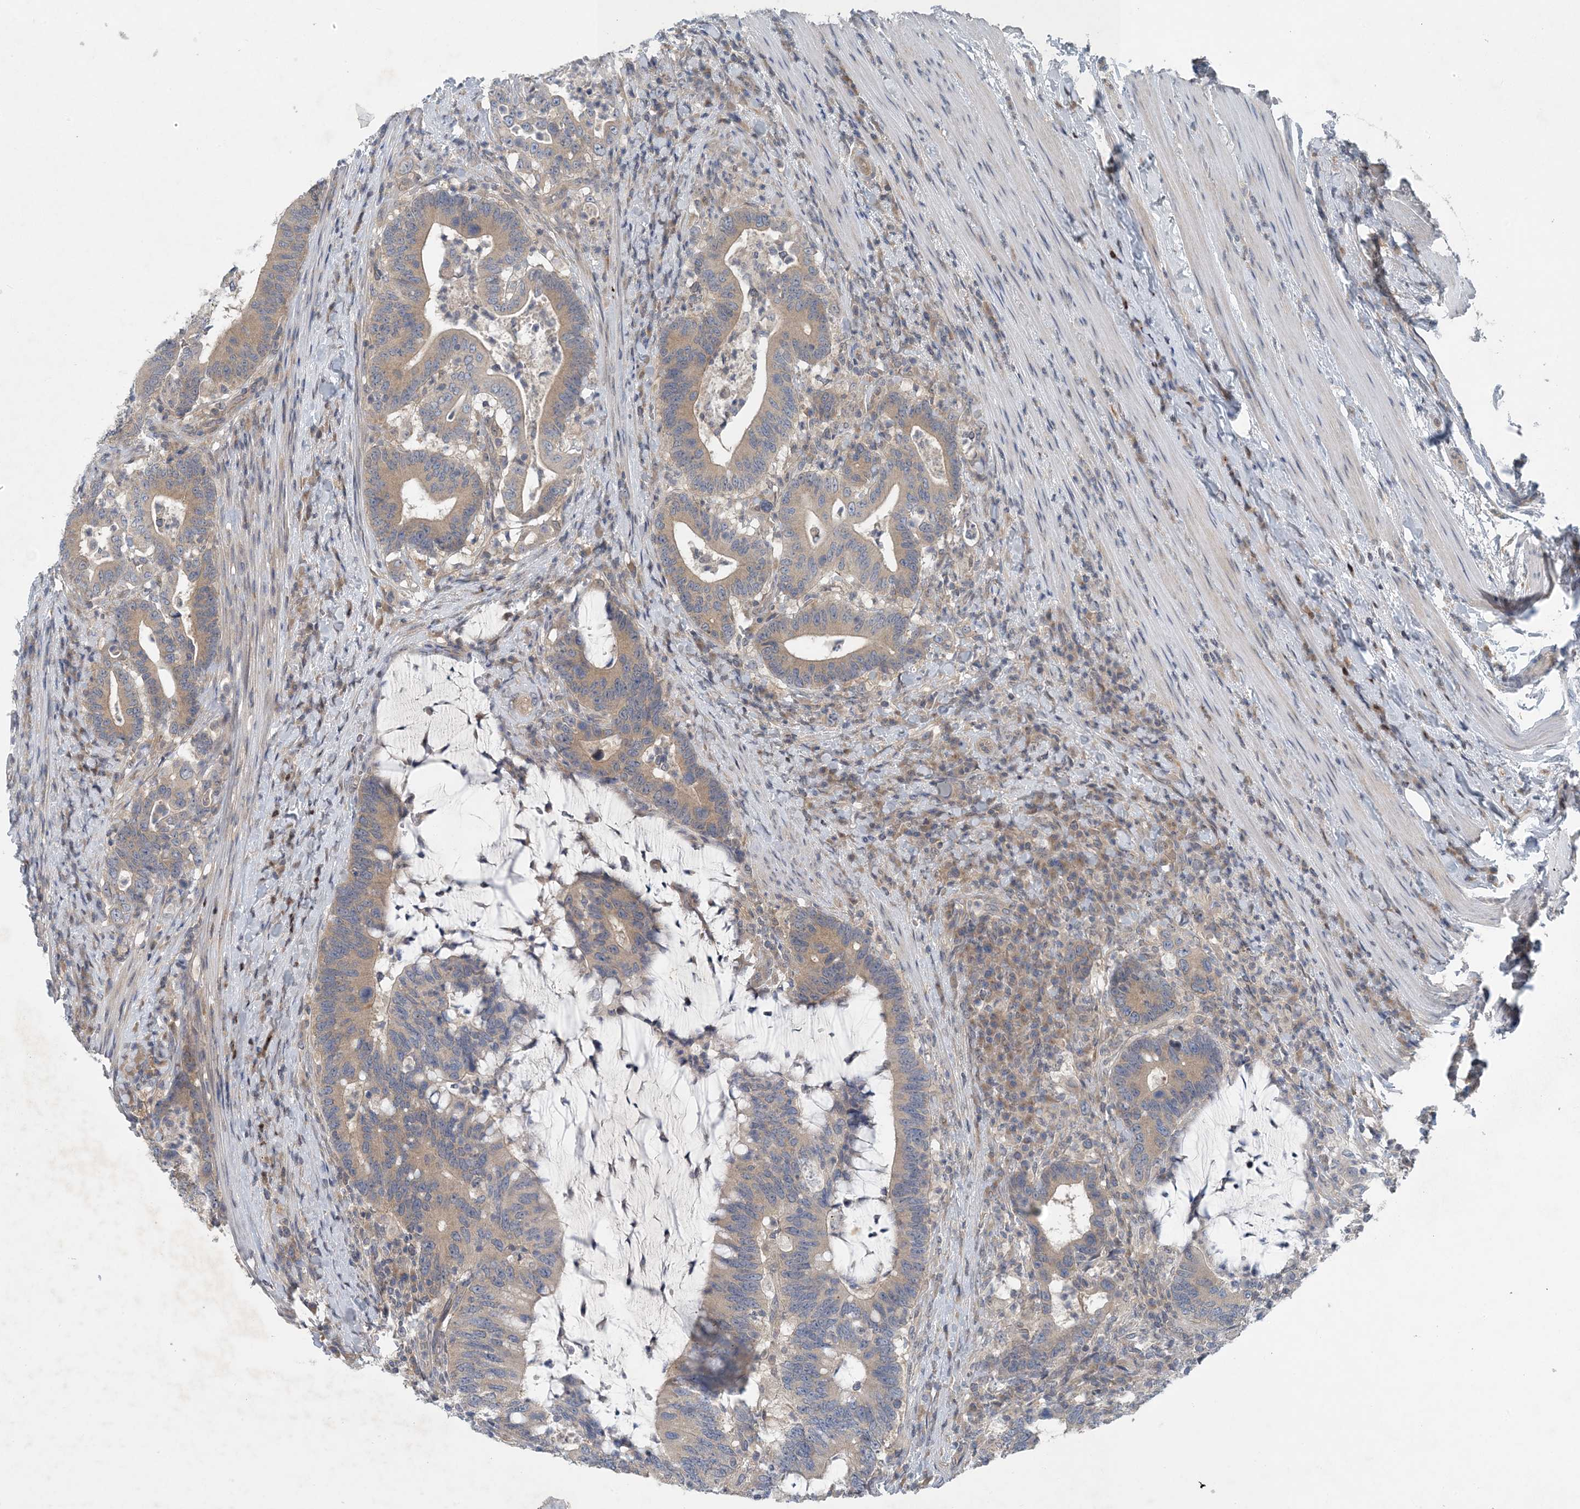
{"staining": {"intensity": "weak", "quantity": "25%-75%", "location": "cytoplasmic/membranous"}, "tissue": "colorectal cancer", "cell_type": "Tumor cells", "image_type": "cancer", "snomed": [{"axis": "morphology", "description": "Adenocarcinoma, NOS"}, {"axis": "topography", "description": "Colon"}], "caption": "A photomicrograph showing weak cytoplasmic/membranous staining in about 25%-75% of tumor cells in adenocarcinoma (colorectal), as visualized by brown immunohistochemical staining.", "gene": "HIKESHI", "patient": {"sex": "female", "age": 66}}